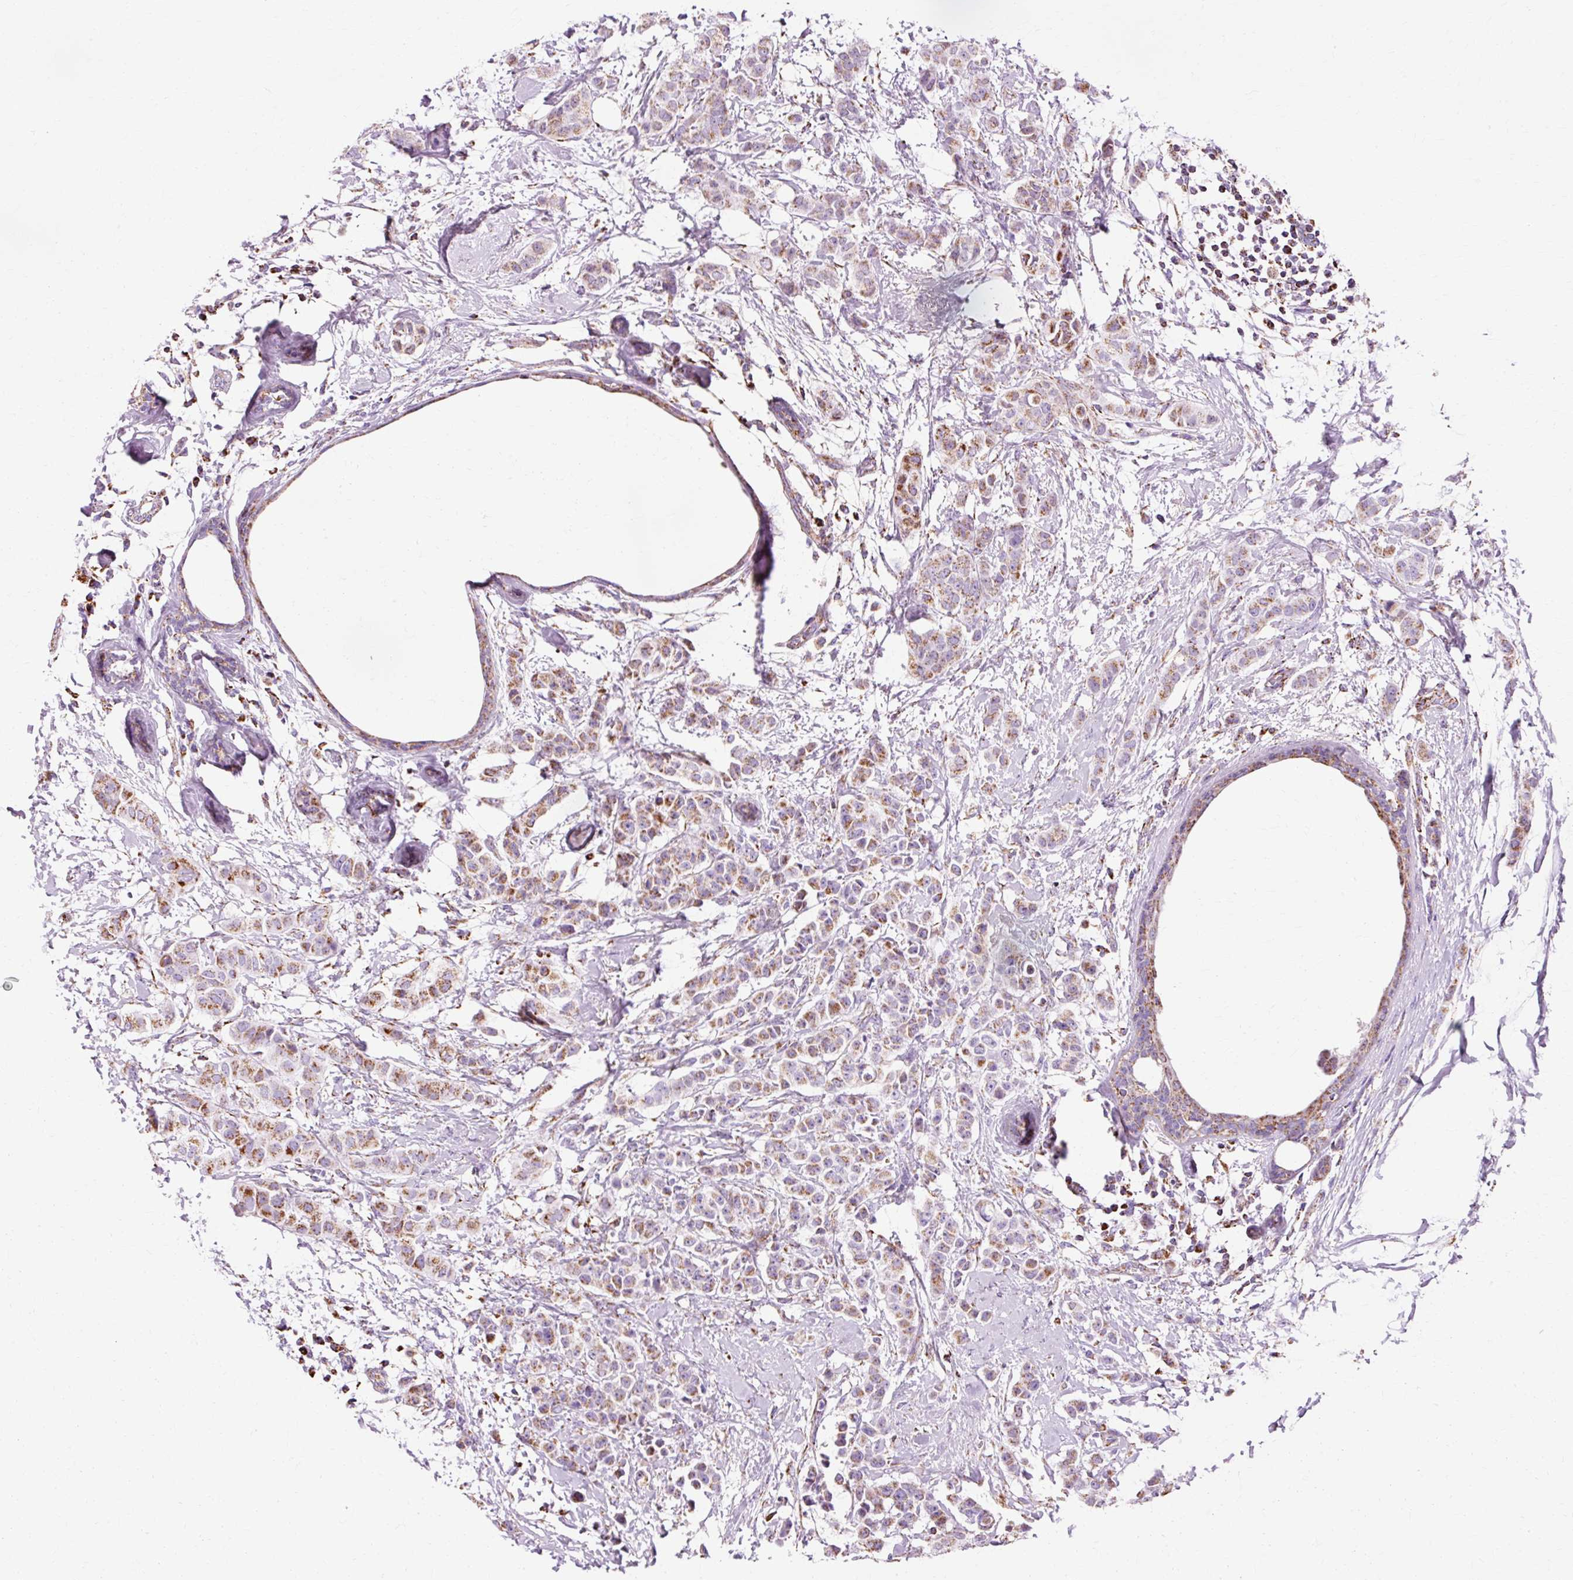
{"staining": {"intensity": "moderate", "quantity": ">75%", "location": "cytoplasmic/membranous"}, "tissue": "breast cancer", "cell_type": "Tumor cells", "image_type": "cancer", "snomed": [{"axis": "morphology", "description": "Duct carcinoma"}, {"axis": "topography", "description": "Breast"}], "caption": "Brown immunohistochemical staining in human breast cancer exhibits moderate cytoplasmic/membranous staining in approximately >75% of tumor cells. The staining is performed using DAB (3,3'-diaminobenzidine) brown chromogen to label protein expression. The nuclei are counter-stained blue using hematoxylin.", "gene": "ATP5PO", "patient": {"sex": "female", "age": 40}}